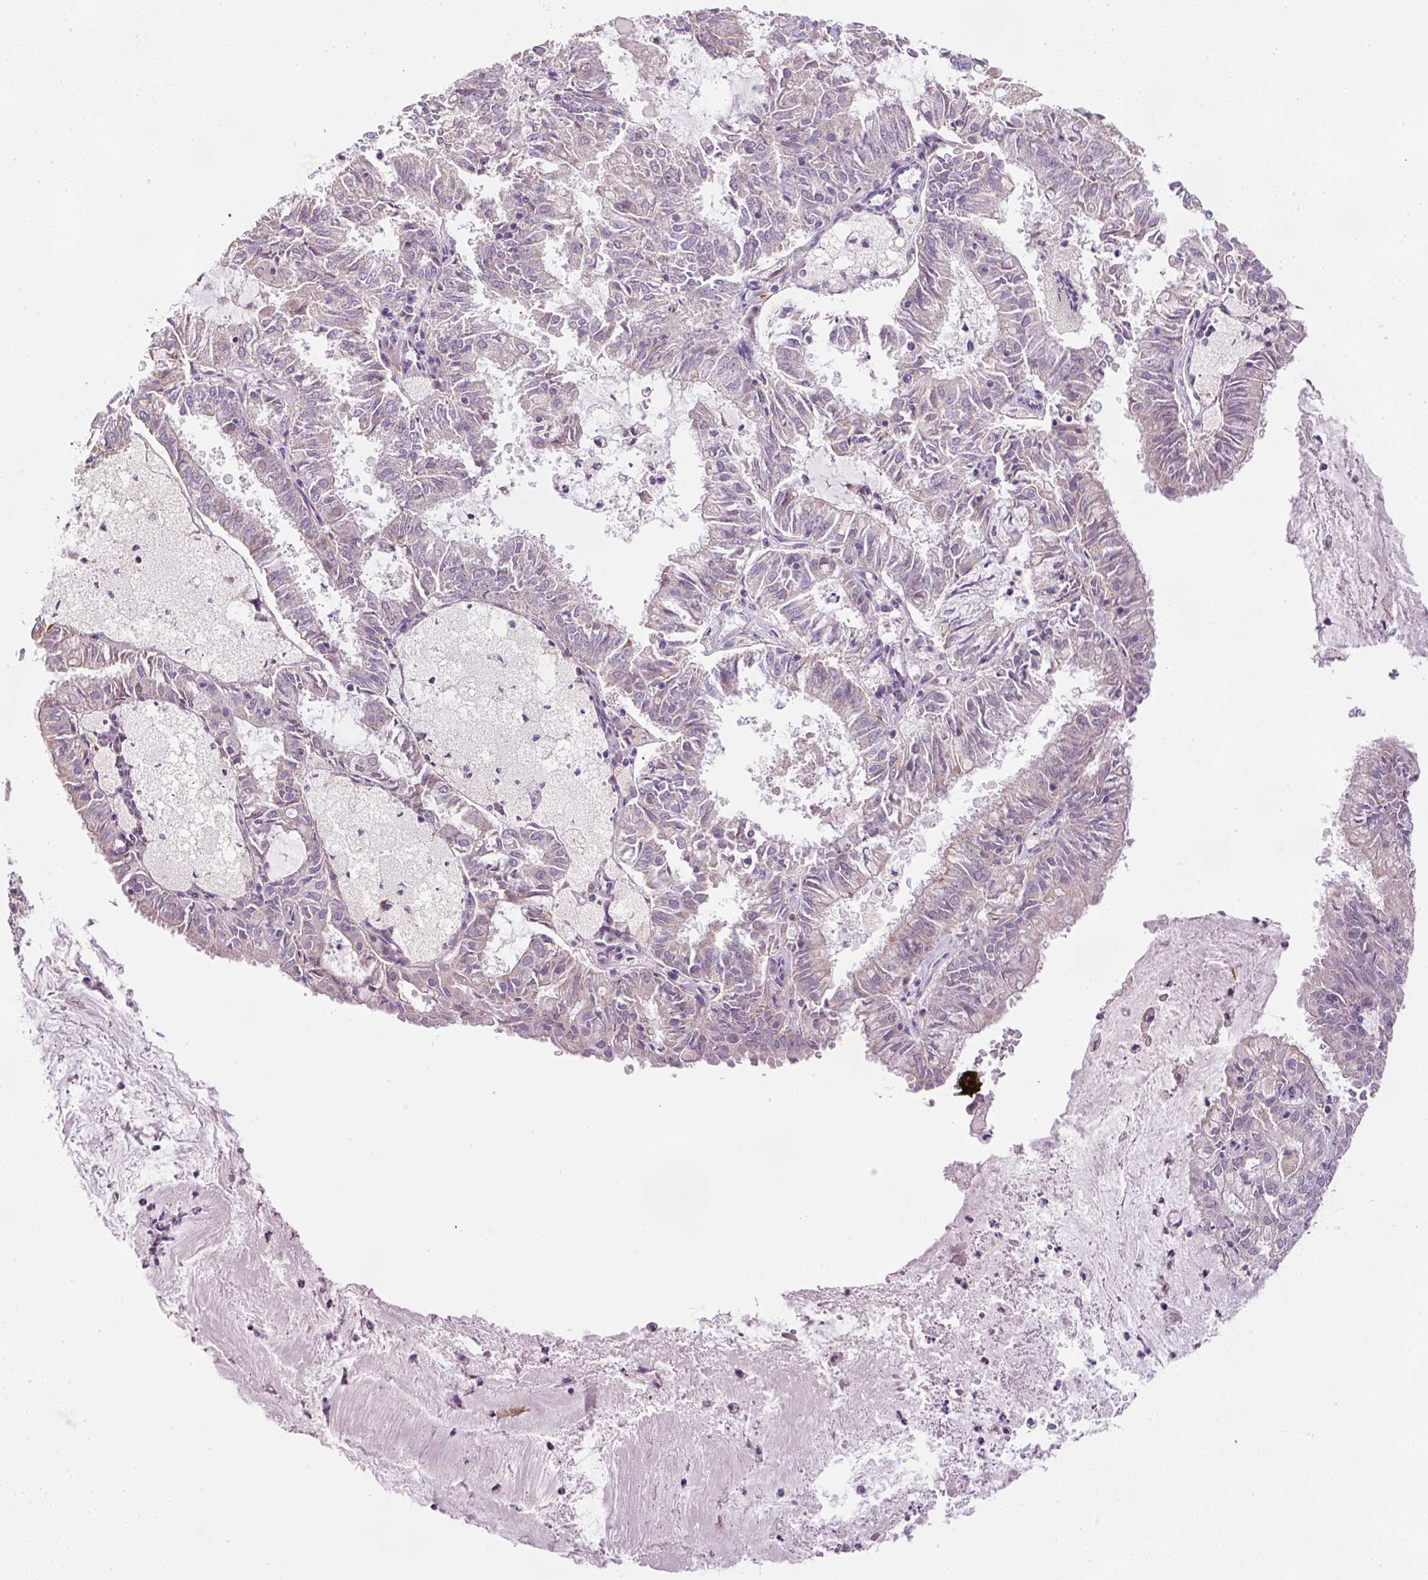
{"staining": {"intensity": "negative", "quantity": "none", "location": "none"}, "tissue": "endometrial cancer", "cell_type": "Tumor cells", "image_type": "cancer", "snomed": [{"axis": "morphology", "description": "Adenocarcinoma, NOS"}, {"axis": "topography", "description": "Endometrium"}], "caption": "Immunohistochemical staining of adenocarcinoma (endometrial) exhibits no significant staining in tumor cells.", "gene": "KPNA5", "patient": {"sex": "female", "age": 57}}